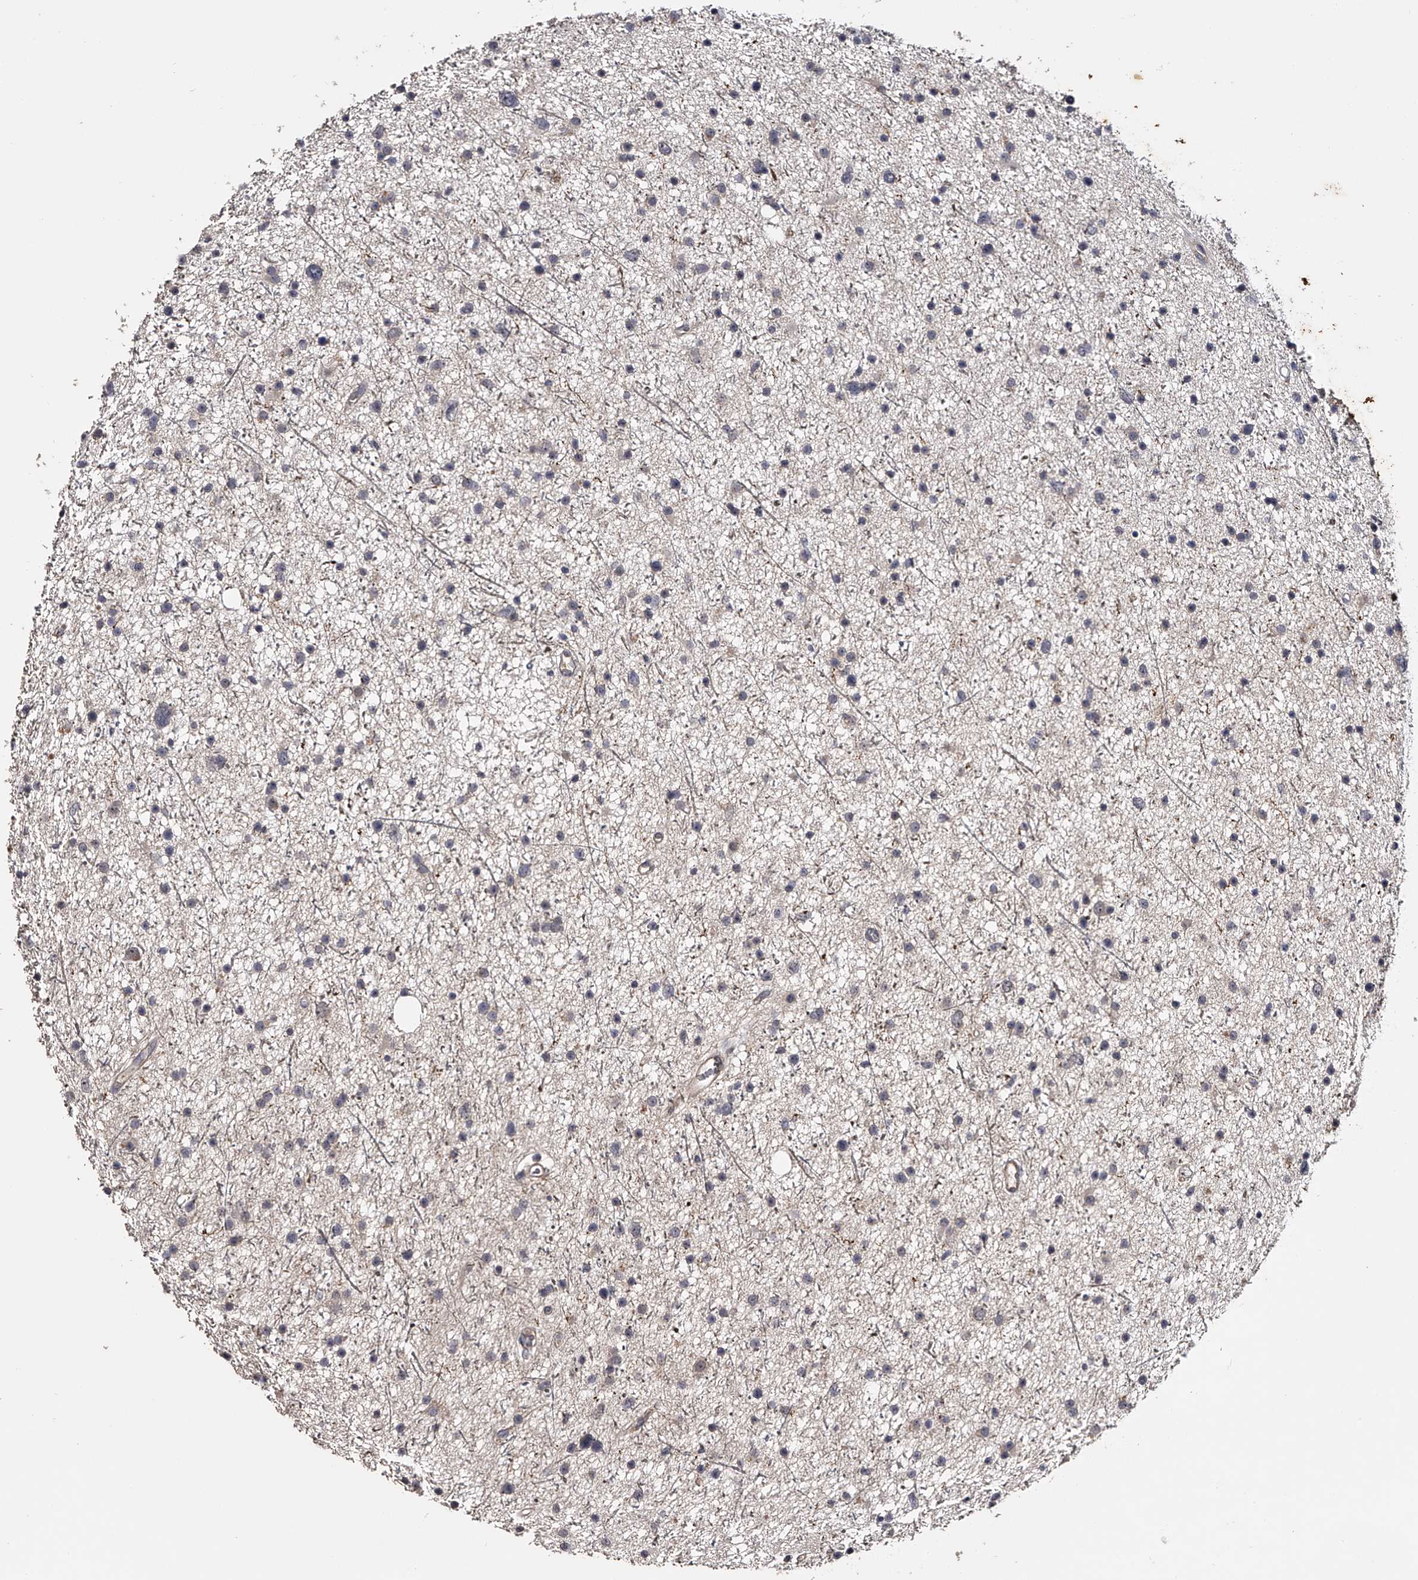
{"staining": {"intensity": "negative", "quantity": "none", "location": "none"}, "tissue": "glioma", "cell_type": "Tumor cells", "image_type": "cancer", "snomed": [{"axis": "morphology", "description": "Glioma, malignant, Low grade"}, {"axis": "topography", "description": "Cerebral cortex"}], "caption": "Immunohistochemistry of human malignant glioma (low-grade) shows no expression in tumor cells. The staining is performed using DAB brown chromogen with nuclei counter-stained in using hematoxylin.", "gene": "MDN1", "patient": {"sex": "female", "age": 39}}